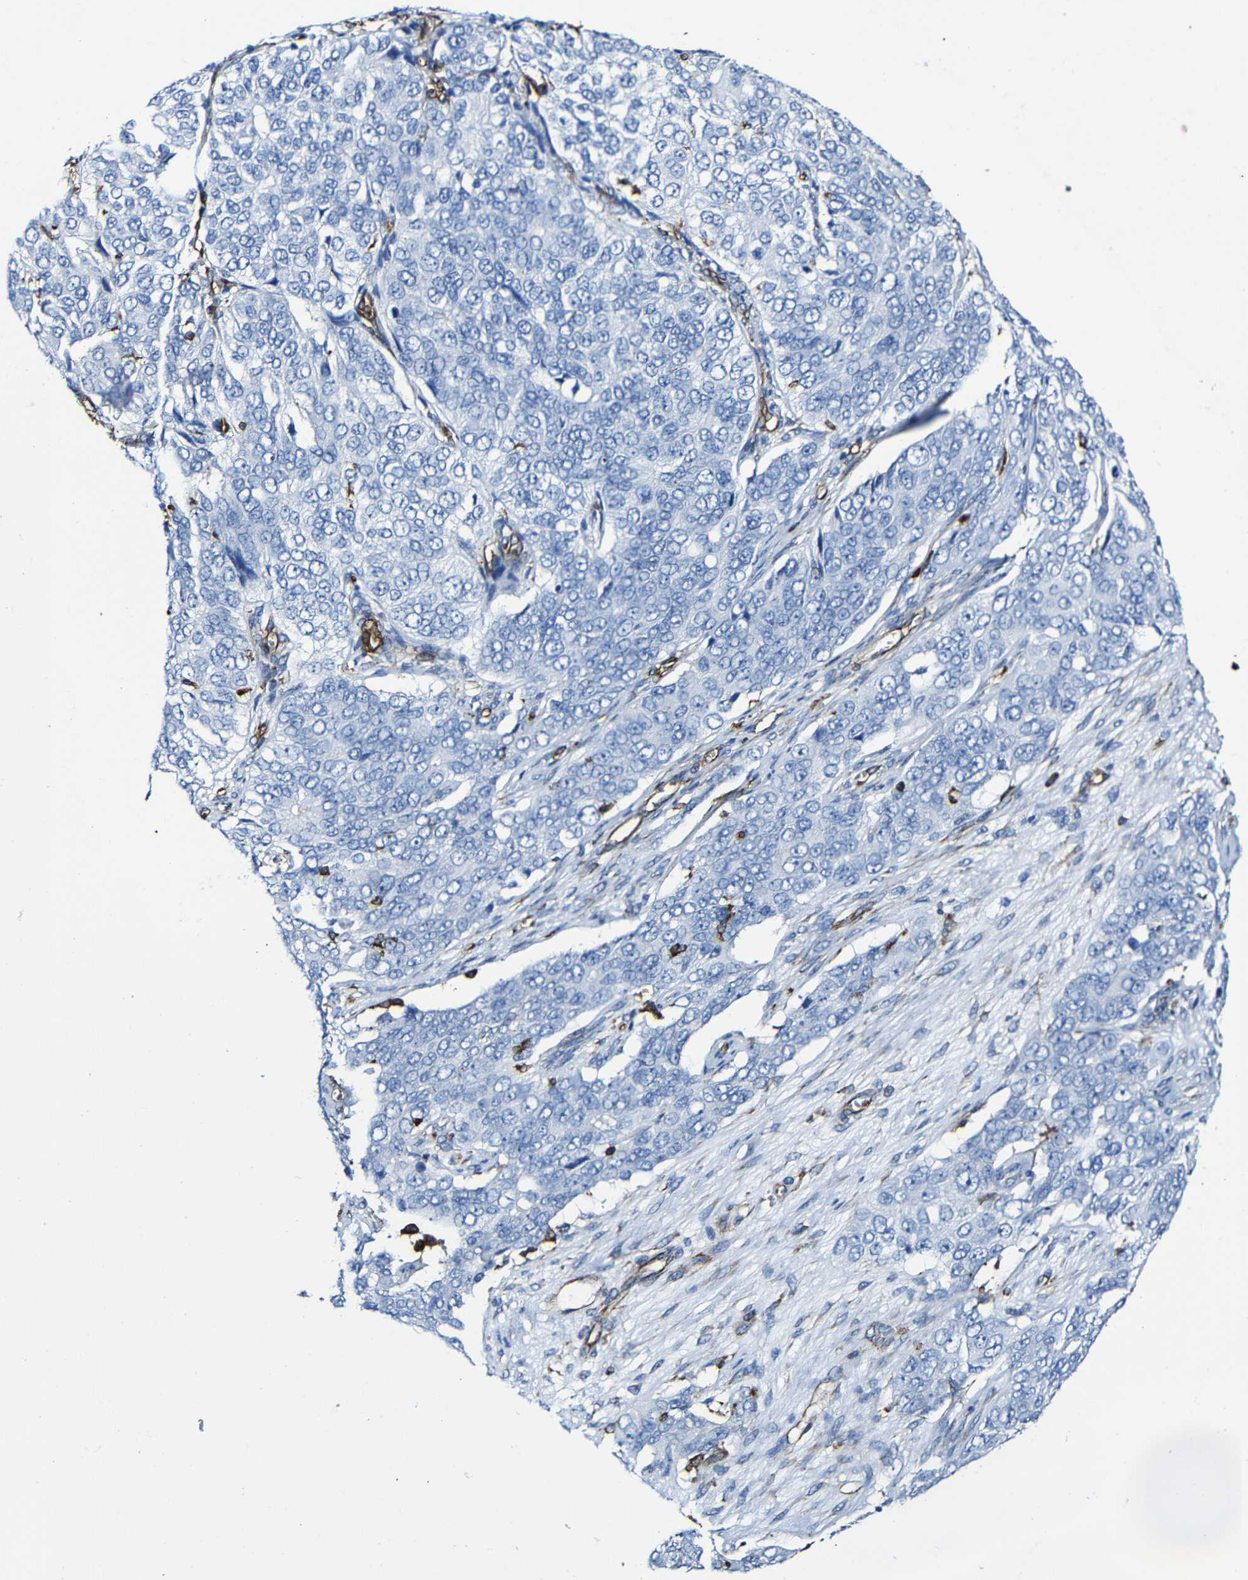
{"staining": {"intensity": "negative", "quantity": "none", "location": "none"}, "tissue": "ovarian cancer", "cell_type": "Tumor cells", "image_type": "cancer", "snomed": [{"axis": "morphology", "description": "Carcinoma, endometroid"}, {"axis": "topography", "description": "Ovary"}], "caption": "High power microscopy photomicrograph of an immunohistochemistry (IHC) micrograph of ovarian cancer (endometroid carcinoma), revealing no significant expression in tumor cells. (DAB (3,3'-diaminobenzidine) immunohistochemistry with hematoxylin counter stain).", "gene": "MSN", "patient": {"sex": "female", "age": 51}}